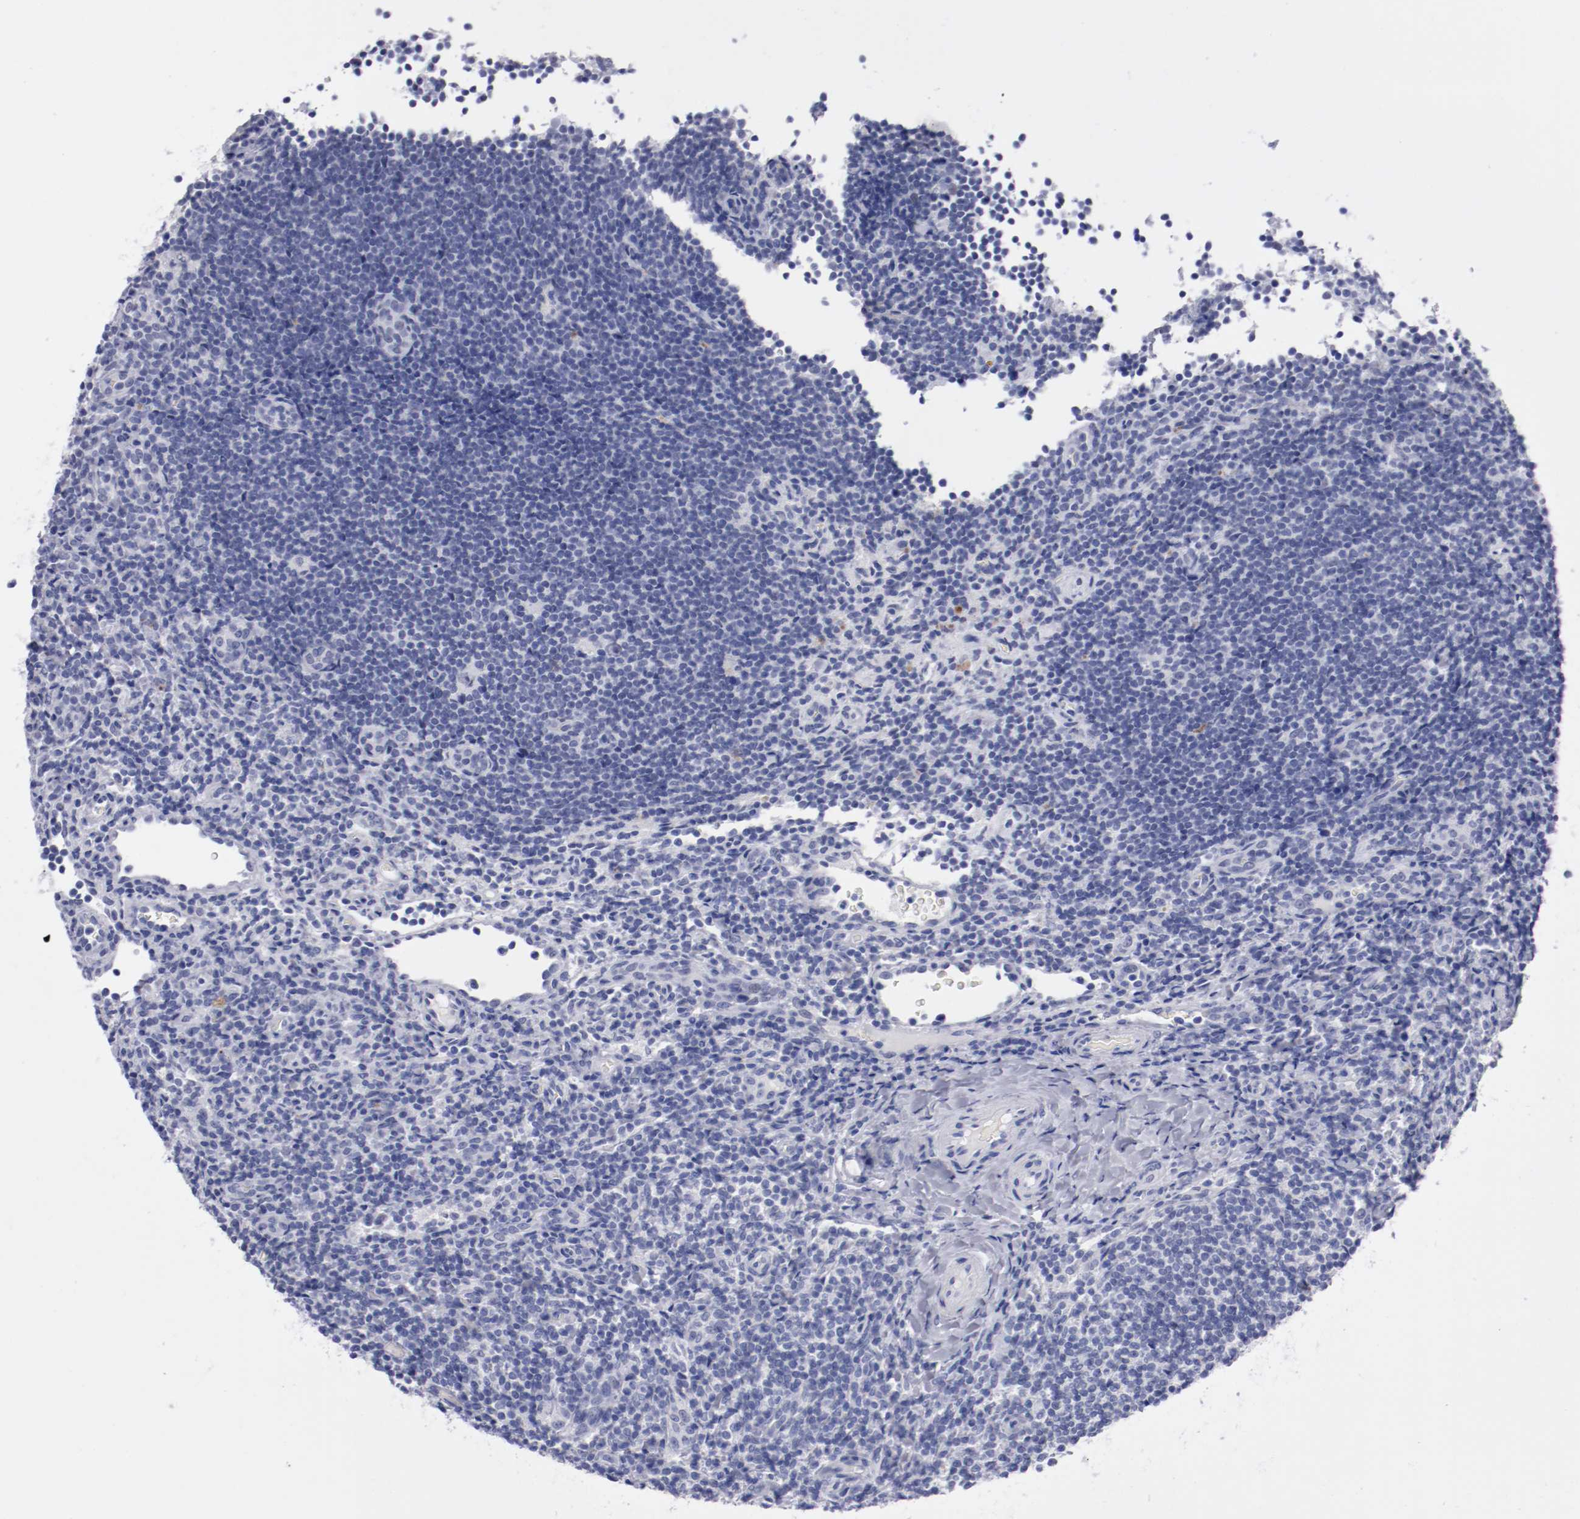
{"staining": {"intensity": "negative", "quantity": "none", "location": "none"}, "tissue": "lymphoma", "cell_type": "Tumor cells", "image_type": "cancer", "snomed": [{"axis": "morphology", "description": "Malignant lymphoma, non-Hodgkin's type, Low grade"}, {"axis": "topography", "description": "Lymph node"}], "caption": "Immunohistochemical staining of low-grade malignant lymphoma, non-Hodgkin's type demonstrates no significant expression in tumor cells.", "gene": "HNF1B", "patient": {"sex": "female", "age": 76}}